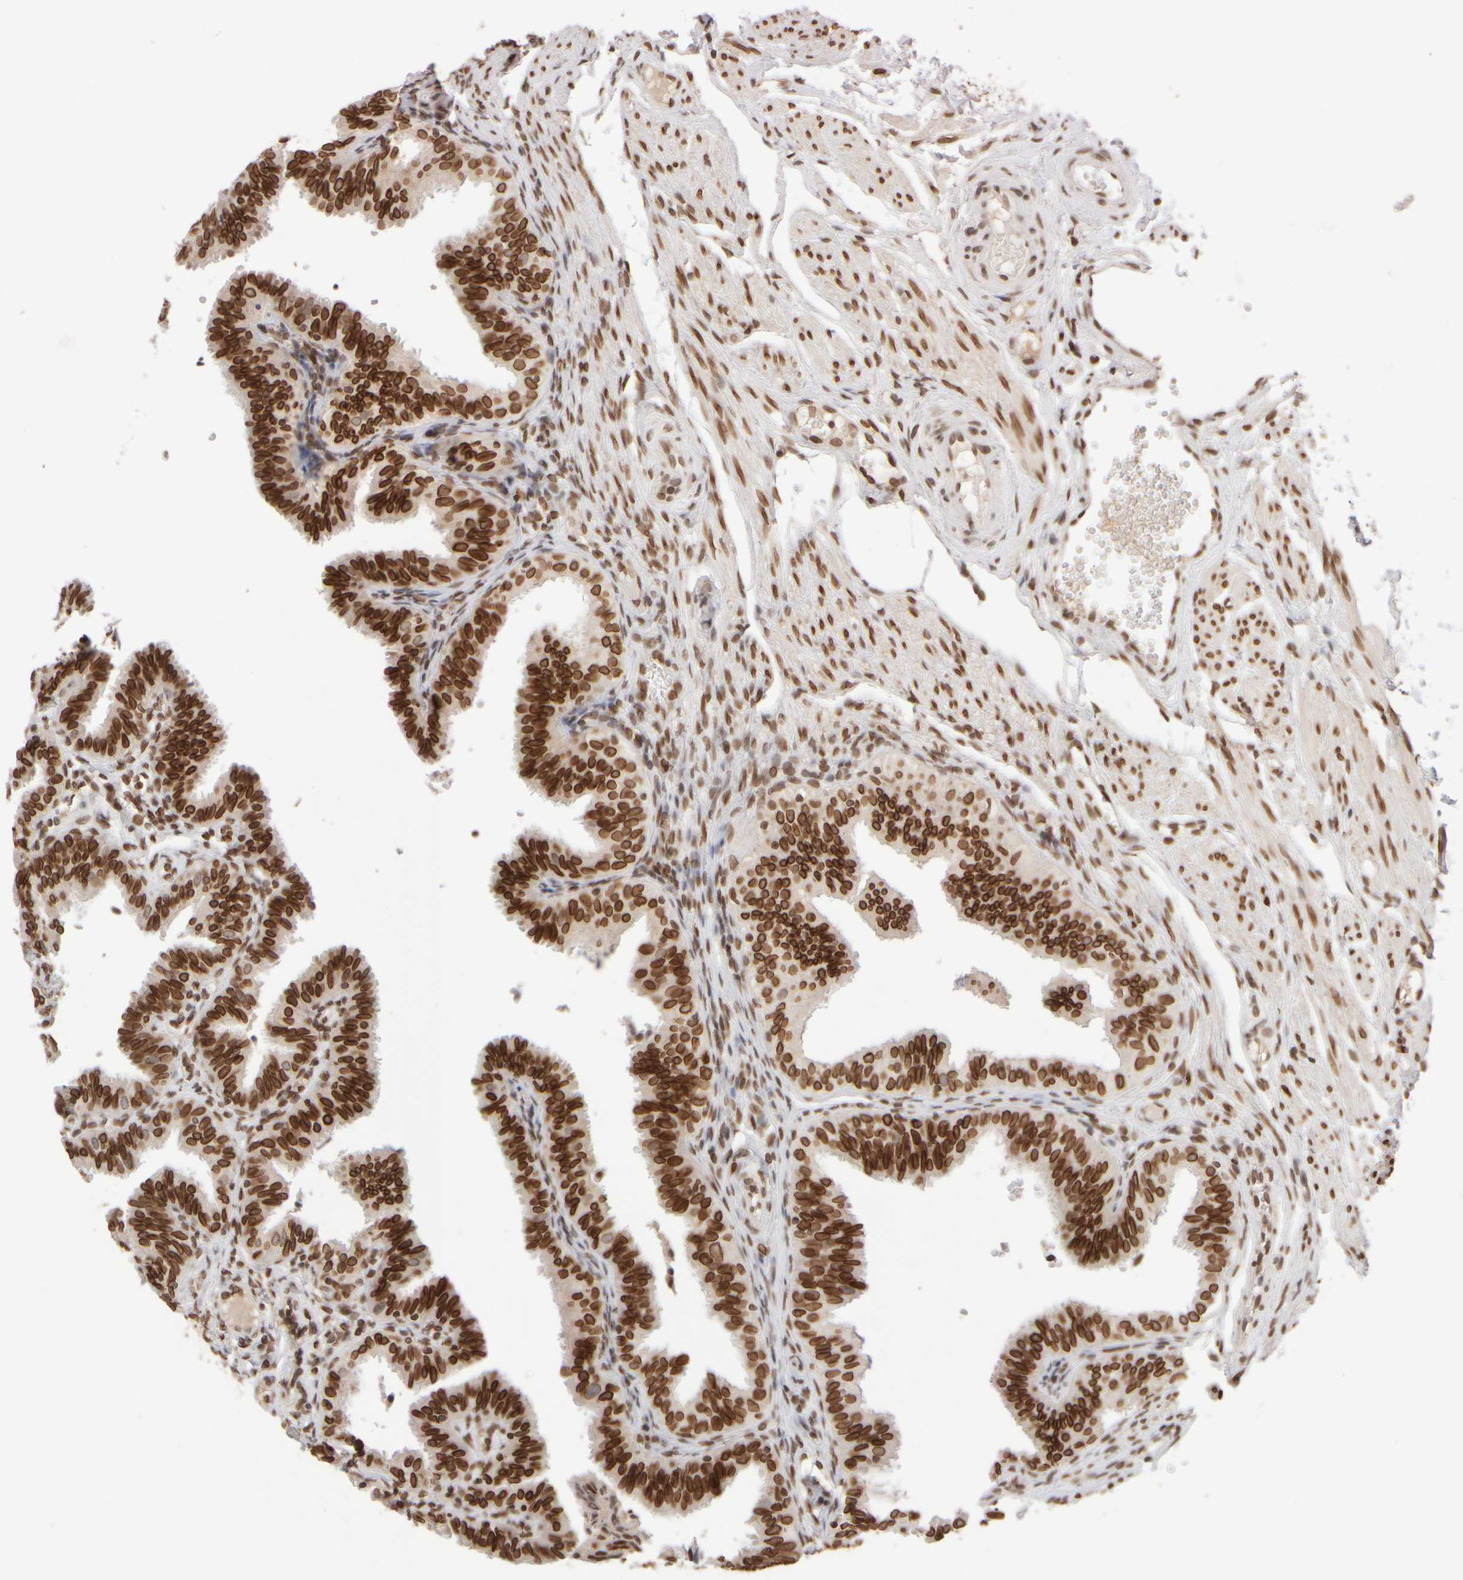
{"staining": {"intensity": "strong", "quantity": ">75%", "location": "cytoplasmic/membranous,nuclear"}, "tissue": "fallopian tube", "cell_type": "Glandular cells", "image_type": "normal", "snomed": [{"axis": "morphology", "description": "Normal tissue, NOS"}, {"axis": "topography", "description": "Fallopian tube"}], "caption": "Fallopian tube stained with DAB immunohistochemistry (IHC) displays high levels of strong cytoplasmic/membranous,nuclear staining in approximately >75% of glandular cells.", "gene": "ZC3HC1", "patient": {"sex": "female", "age": 35}}